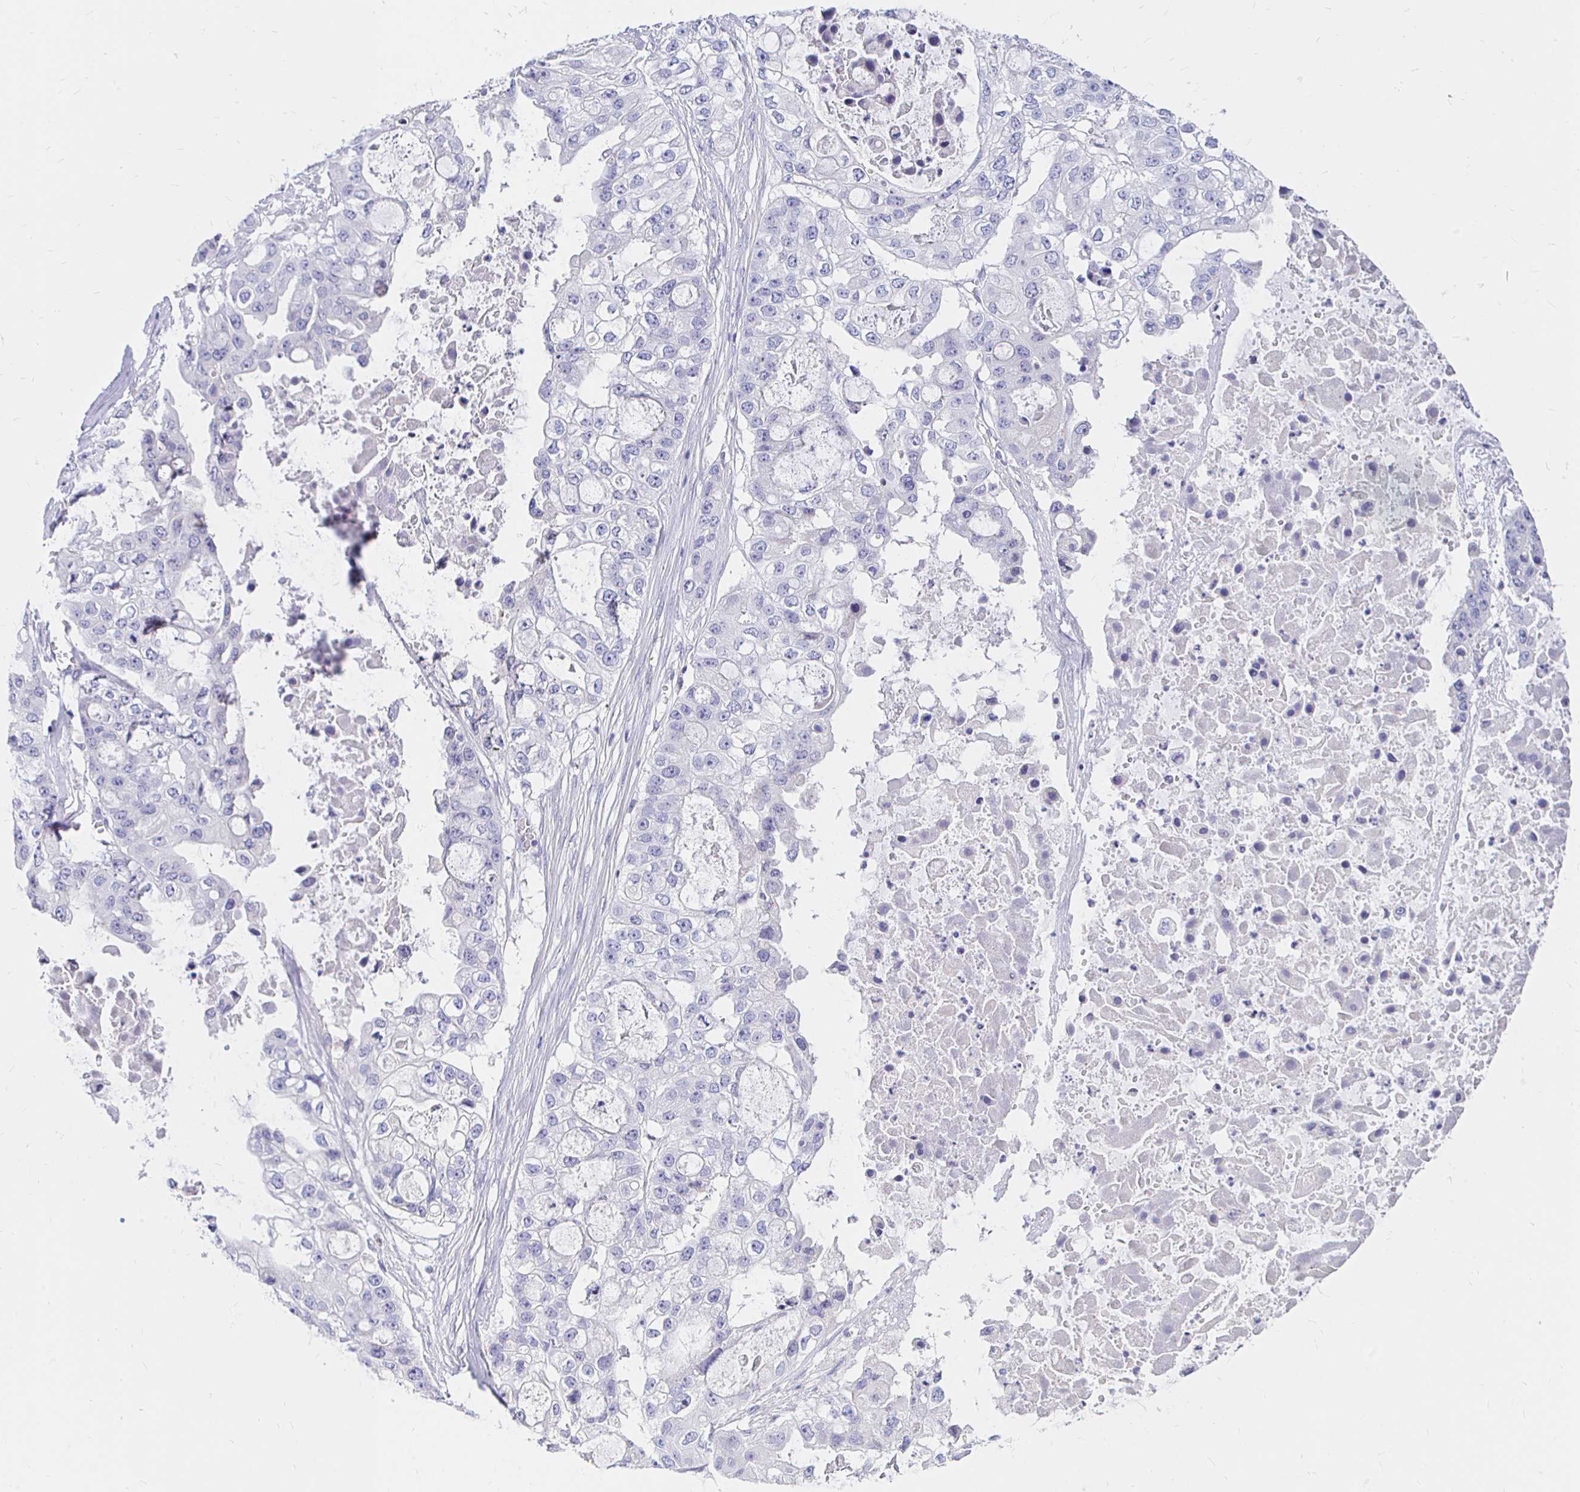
{"staining": {"intensity": "negative", "quantity": "none", "location": "none"}, "tissue": "ovarian cancer", "cell_type": "Tumor cells", "image_type": "cancer", "snomed": [{"axis": "morphology", "description": "Cystadenocarcinoma, serous, NOS"}, {"axis": "topography", "description": "Ovary"}], "caption": "Protein analysis of ovarian cancer (serous cystadenocarcinoma) shows no significant expression in tumor cells.", "gene": "NECAB1", "patient": {"sex": "female", "age": 56}}